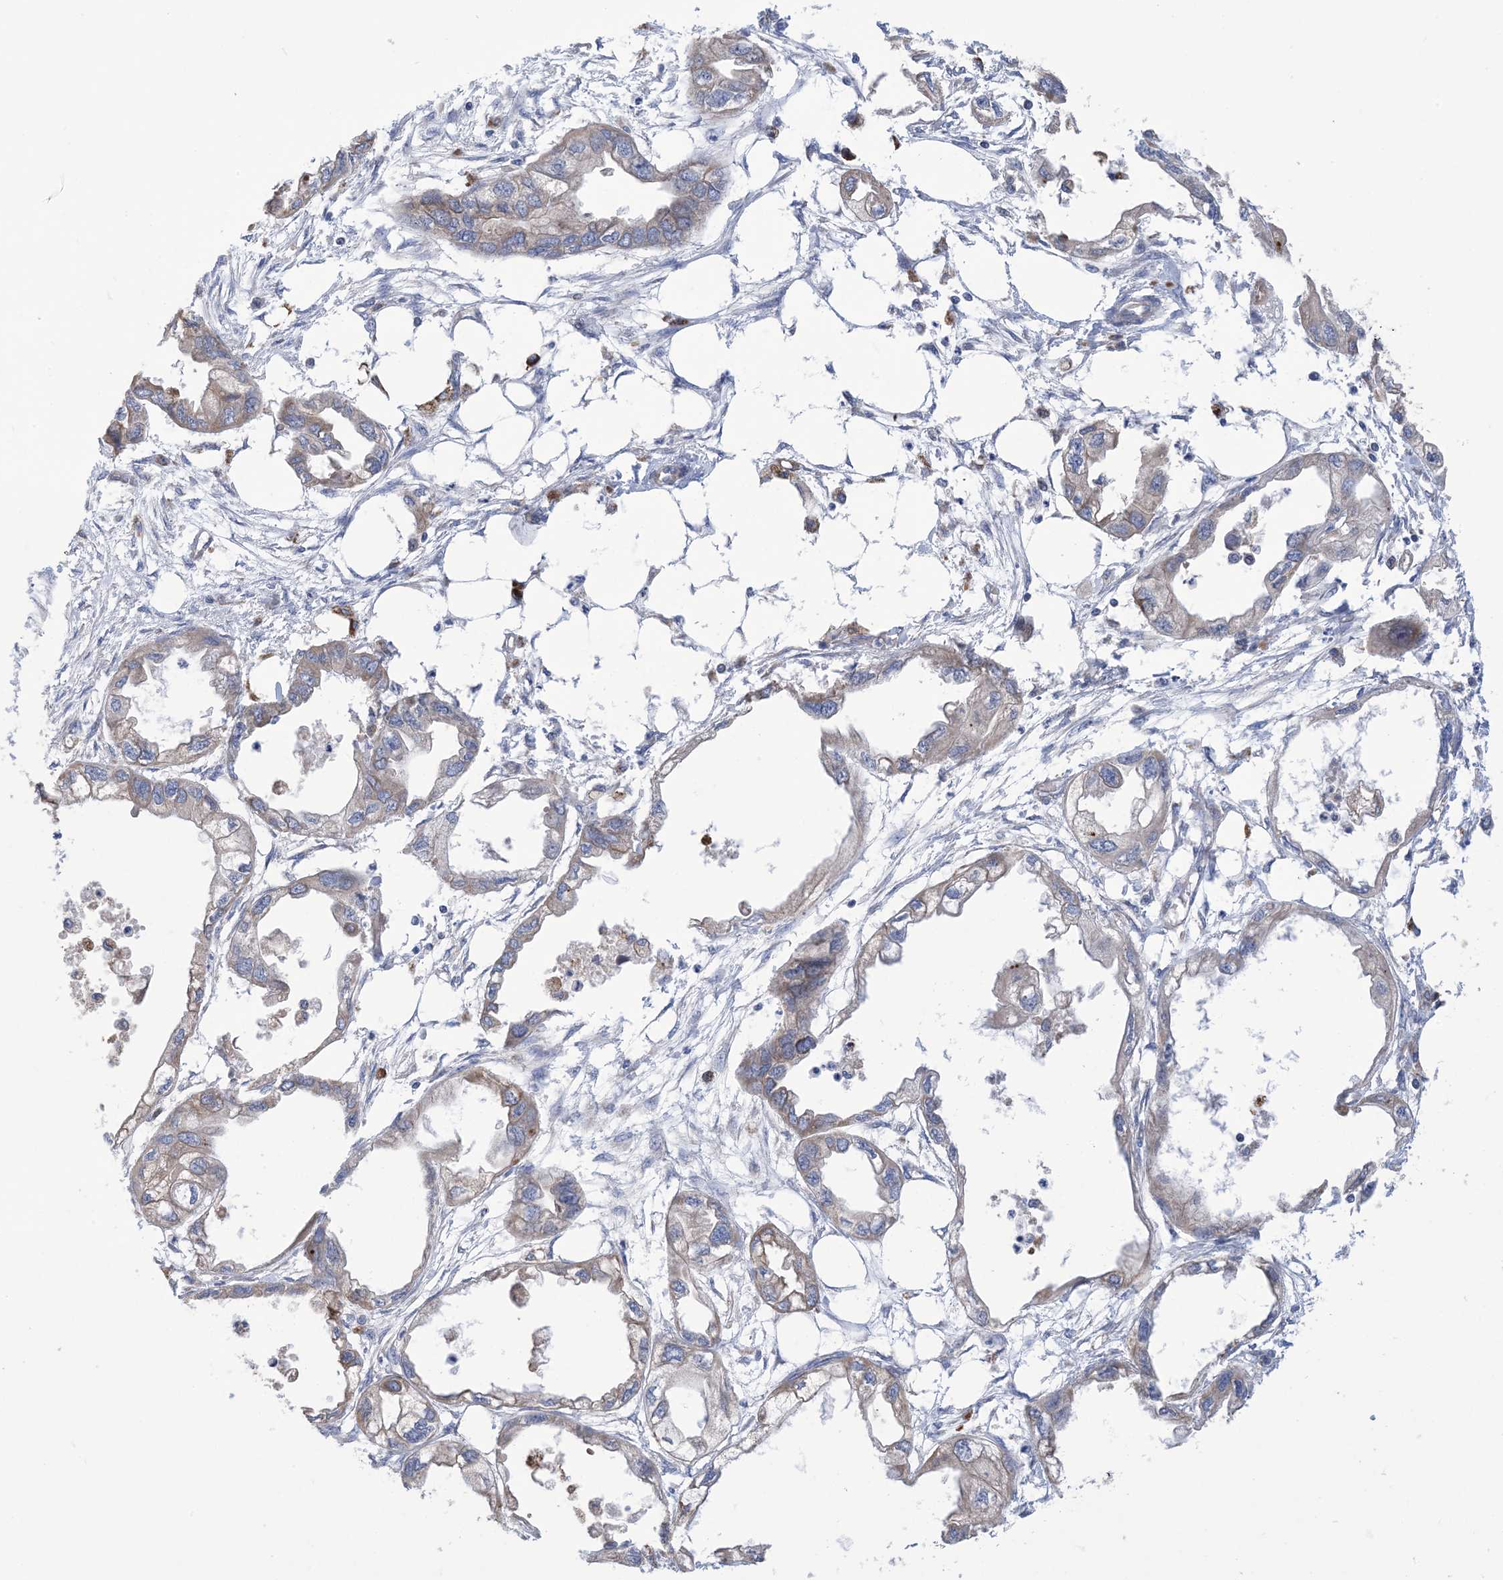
{"staining": {"intensity": "weak", "quantity": "<25%", "location": "cytoplasmic/membranous"}, "tissue": "endometrial cancer", "cell_type": "Tumor cells", "image_type": "cancer", "snomed": [{"axis": "morphology", "description": "Adenocarcinoma, NOS"}, {"axis": "morphology", "description": "Adenocarcinoma, metastatic, NOS"}, {"axis": "topography", "description": "Adipose tissue"}, {"axis": "topography", "description": "Endometrium"}], "caption": "DAB (3,3'-diaminobenzidine) immunohistochemical staining of human endometrial cancer reveals no significant expression in tumor cells.", "gene": "CLEC16A", "patient": {"sex": "female", "age": 67}}